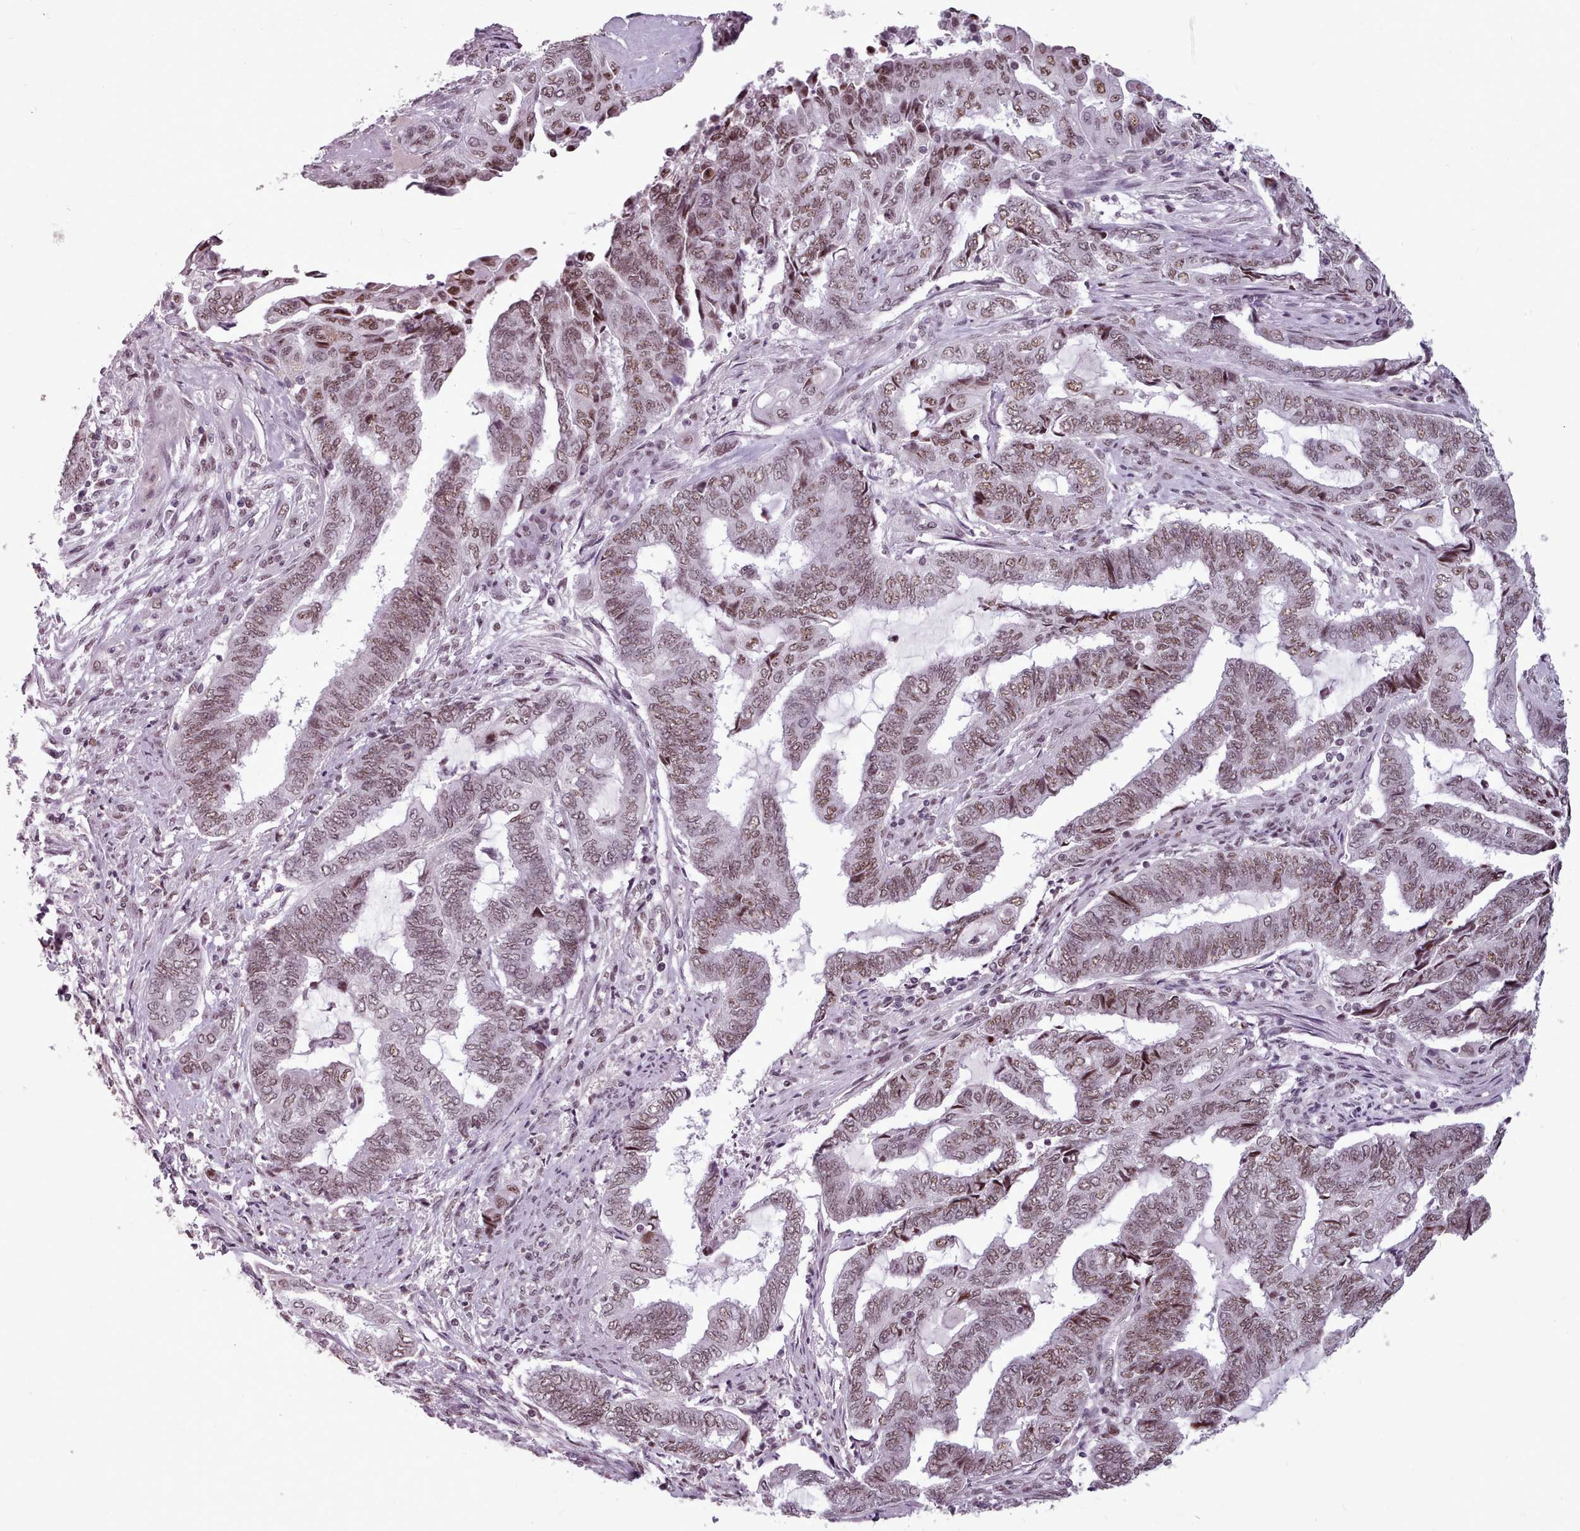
{"staining": {"intensity": "moderate", "quantity": ">75%", "location": "nuclear"}, "tissue": "endometrial cancer", "cell_type": "Tumor cells", "image_type": "cancer", "snomed": [{"axis": "morphology", "description": "Adenocarcinoma, NOS"}, {"axis": "topography", "description": "Uterus"}, {"axis": "topography", "description": "Endometrium"}], "caption": "Tumor cells show moderate nuclear staining in approximately >75% of cells in adenocarcinoma (endometrial).", "gene": "SRRM1", "patient": {"sex": "female", "age": 70}}